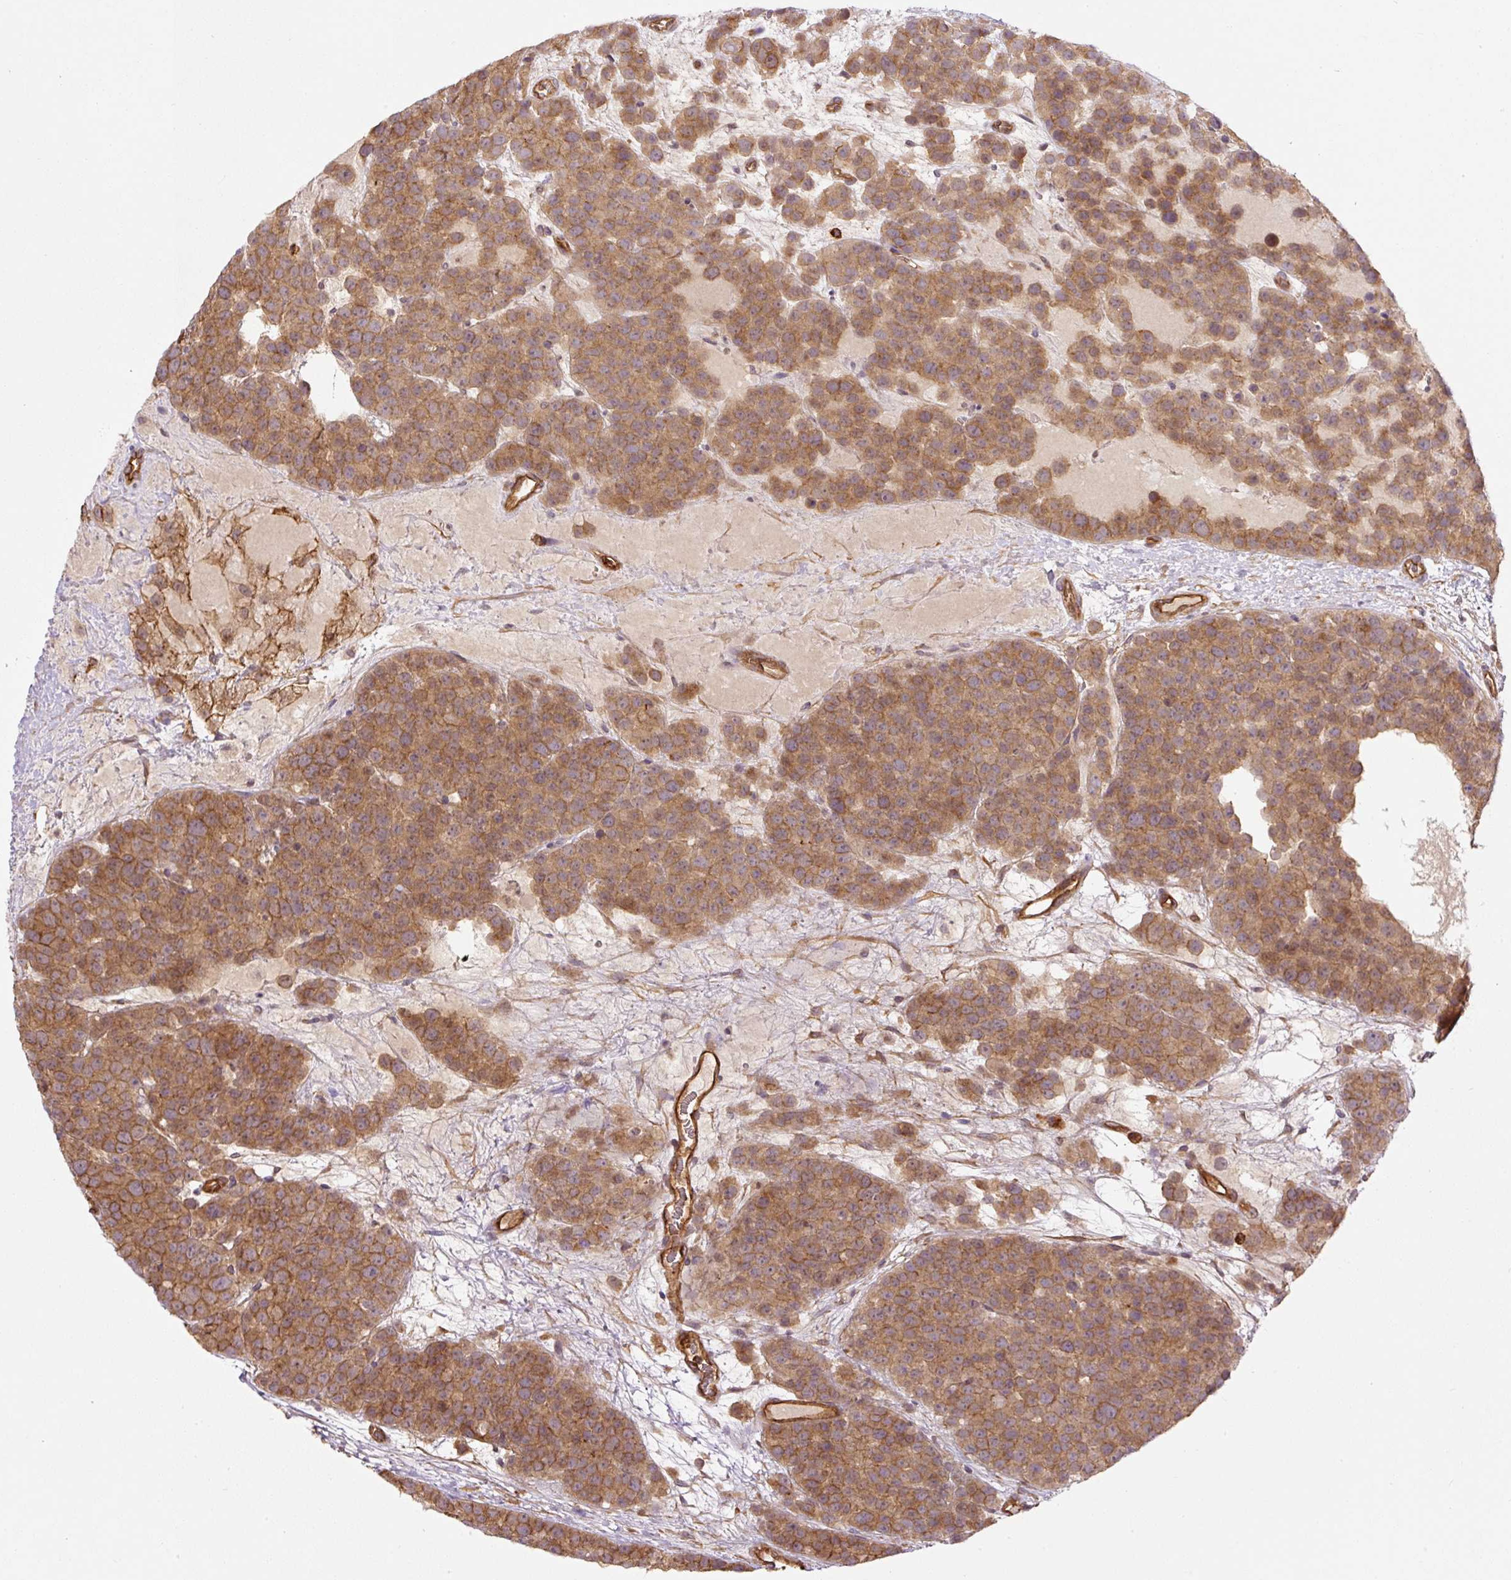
{"staining": {"intensity": "moderate", "quantity": ">75%", "location": "cytoplasmic/membranous"}, "tissue": "testis cancer", "cell_type": "Tumor cells", "image_type": "cancer", "snomed": [{"axis": "morphology", "description": "Seminoma, NOS"}, {"axis": "topography", "description": "Testis"}], "caption": "Immunohistochemical staining of human testis cancer demonstrates medium levels of moderate cytoplasmic/membranous protein positivity in about >75% of tumor cells.", "gene": "B3GALT5", "patient": {"sex": "male", "age": 71}}